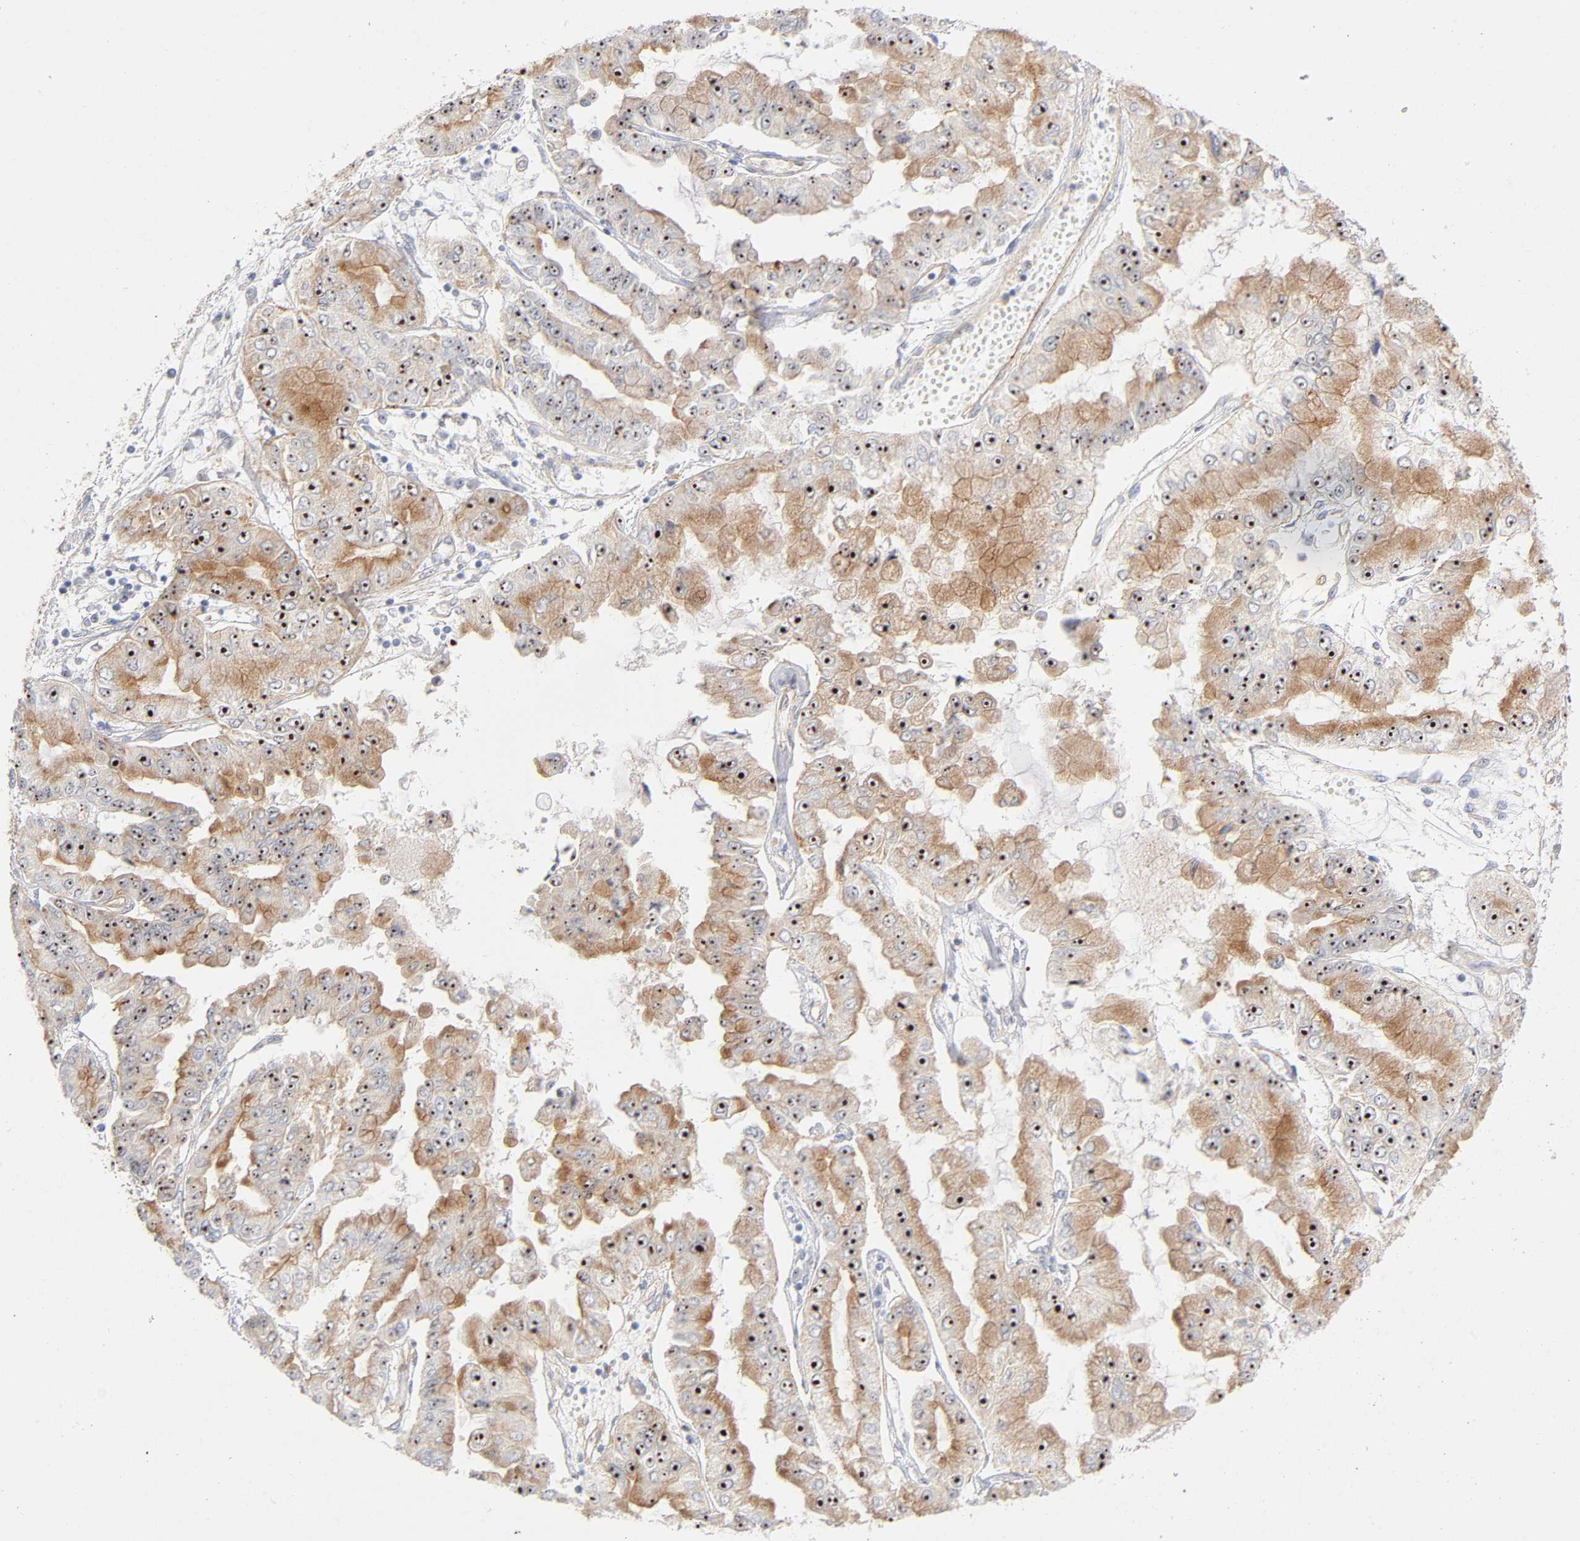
{"staining": {"intensity": "strong", "quantity": ">75%", "location": "cytoplasmic/membranous,nuclear"}, "tissue": "liver cancer", "cell_type": "Tumor cells", "image_type": "cancer", "snomed": [{"axis": "morphology", "description": "Cholangiocarcinoma"}, {"axis": "topography", "description": "Liver"}], "caption": "This is an image of IHC staining of liver cancer, which shows strong staining in the cytoplasmic/membranous and nuclear of tumor cells.", "gene": "PLD1", "patient": {"sex": "female", "age": 79}}